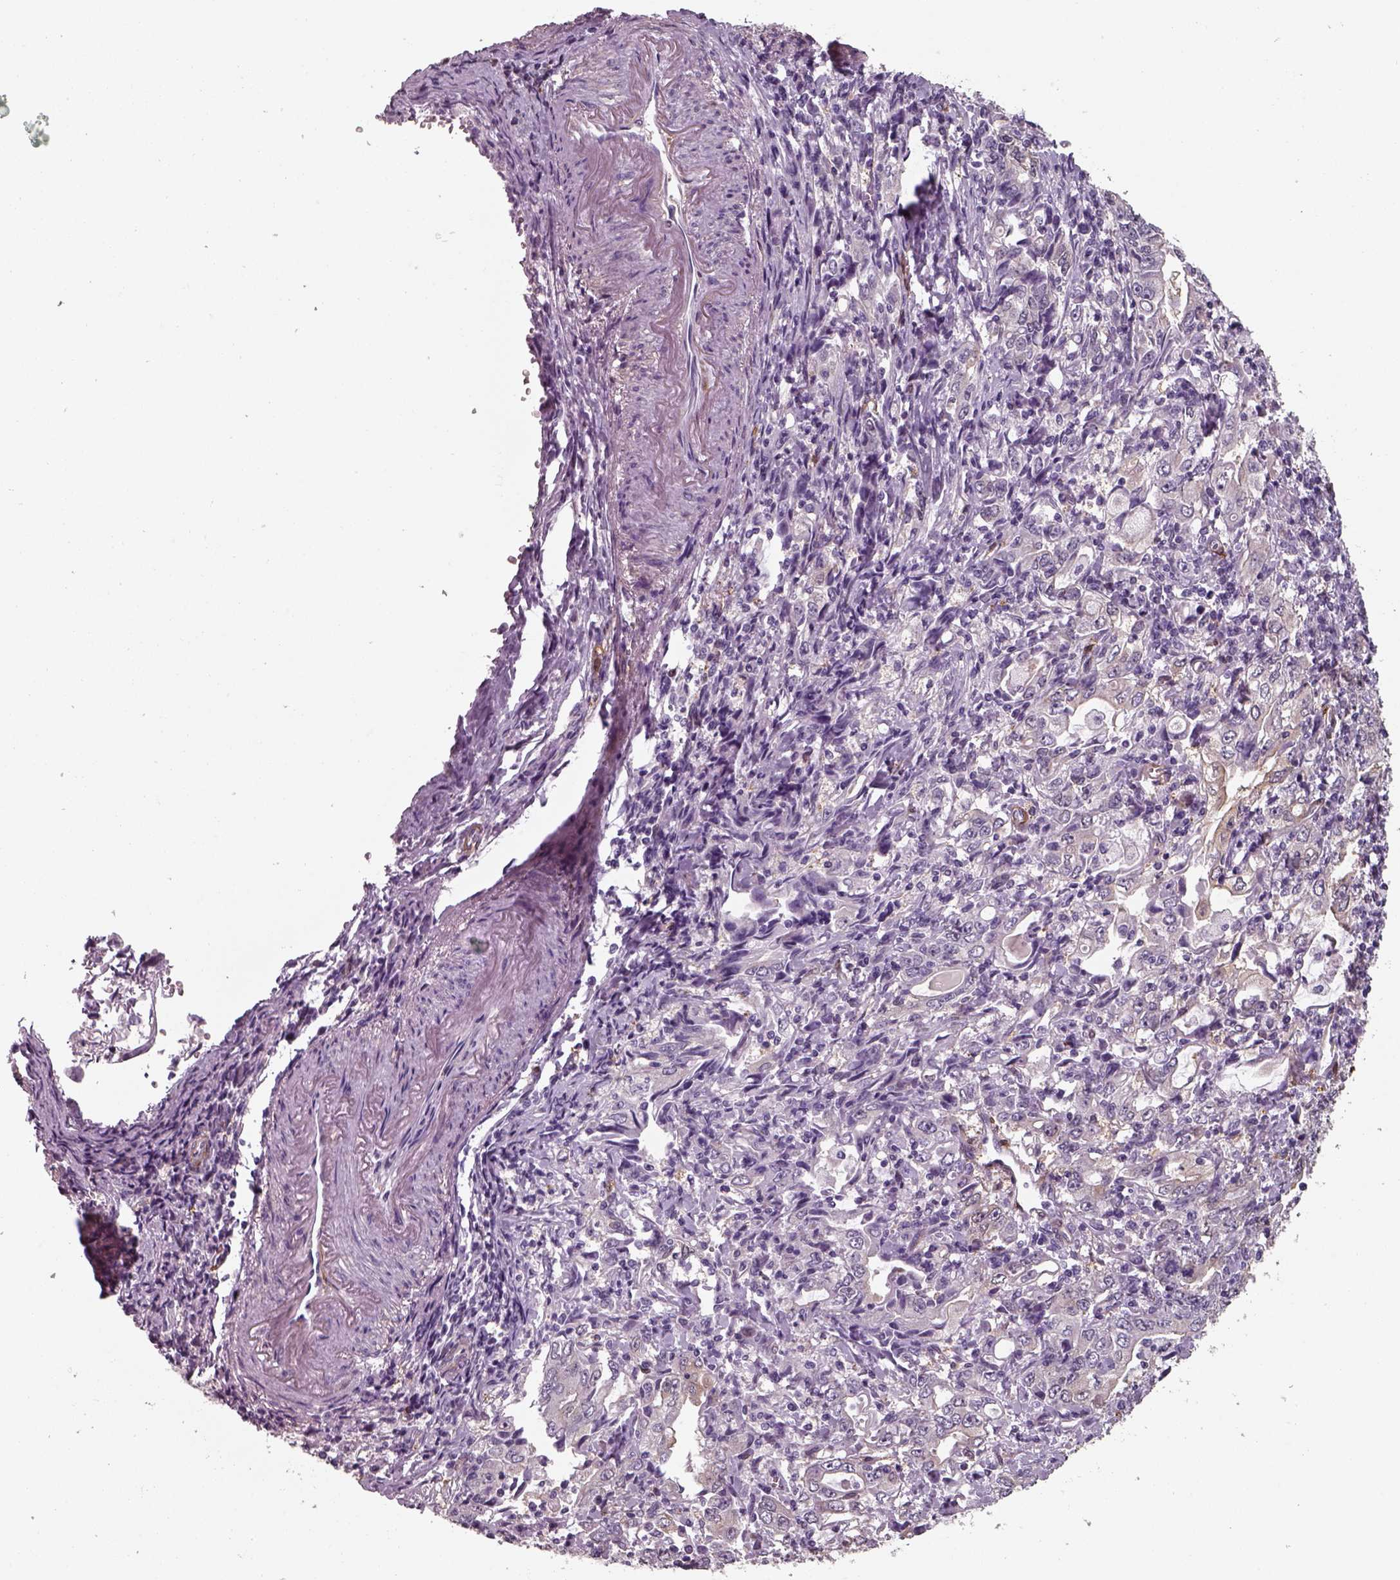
{"staining": {"intensity": "negative", "quantity": "none", "location": "none"}, "tissue": "stomach cancer", "cell_type": "Tumor cells", "image_type": "cancer", "snomed": [{"axis": "morphology", "description": "Adenocarcinoma, NOS"}, {"axis": "topography", "description": "Stomach, lower"}], "caption": "Tumor cells show no significant expression in stomach cancer (adenocarcinoma).", "gene": "ISYNA1", "patient": {"sex": "female", "age": 72}}